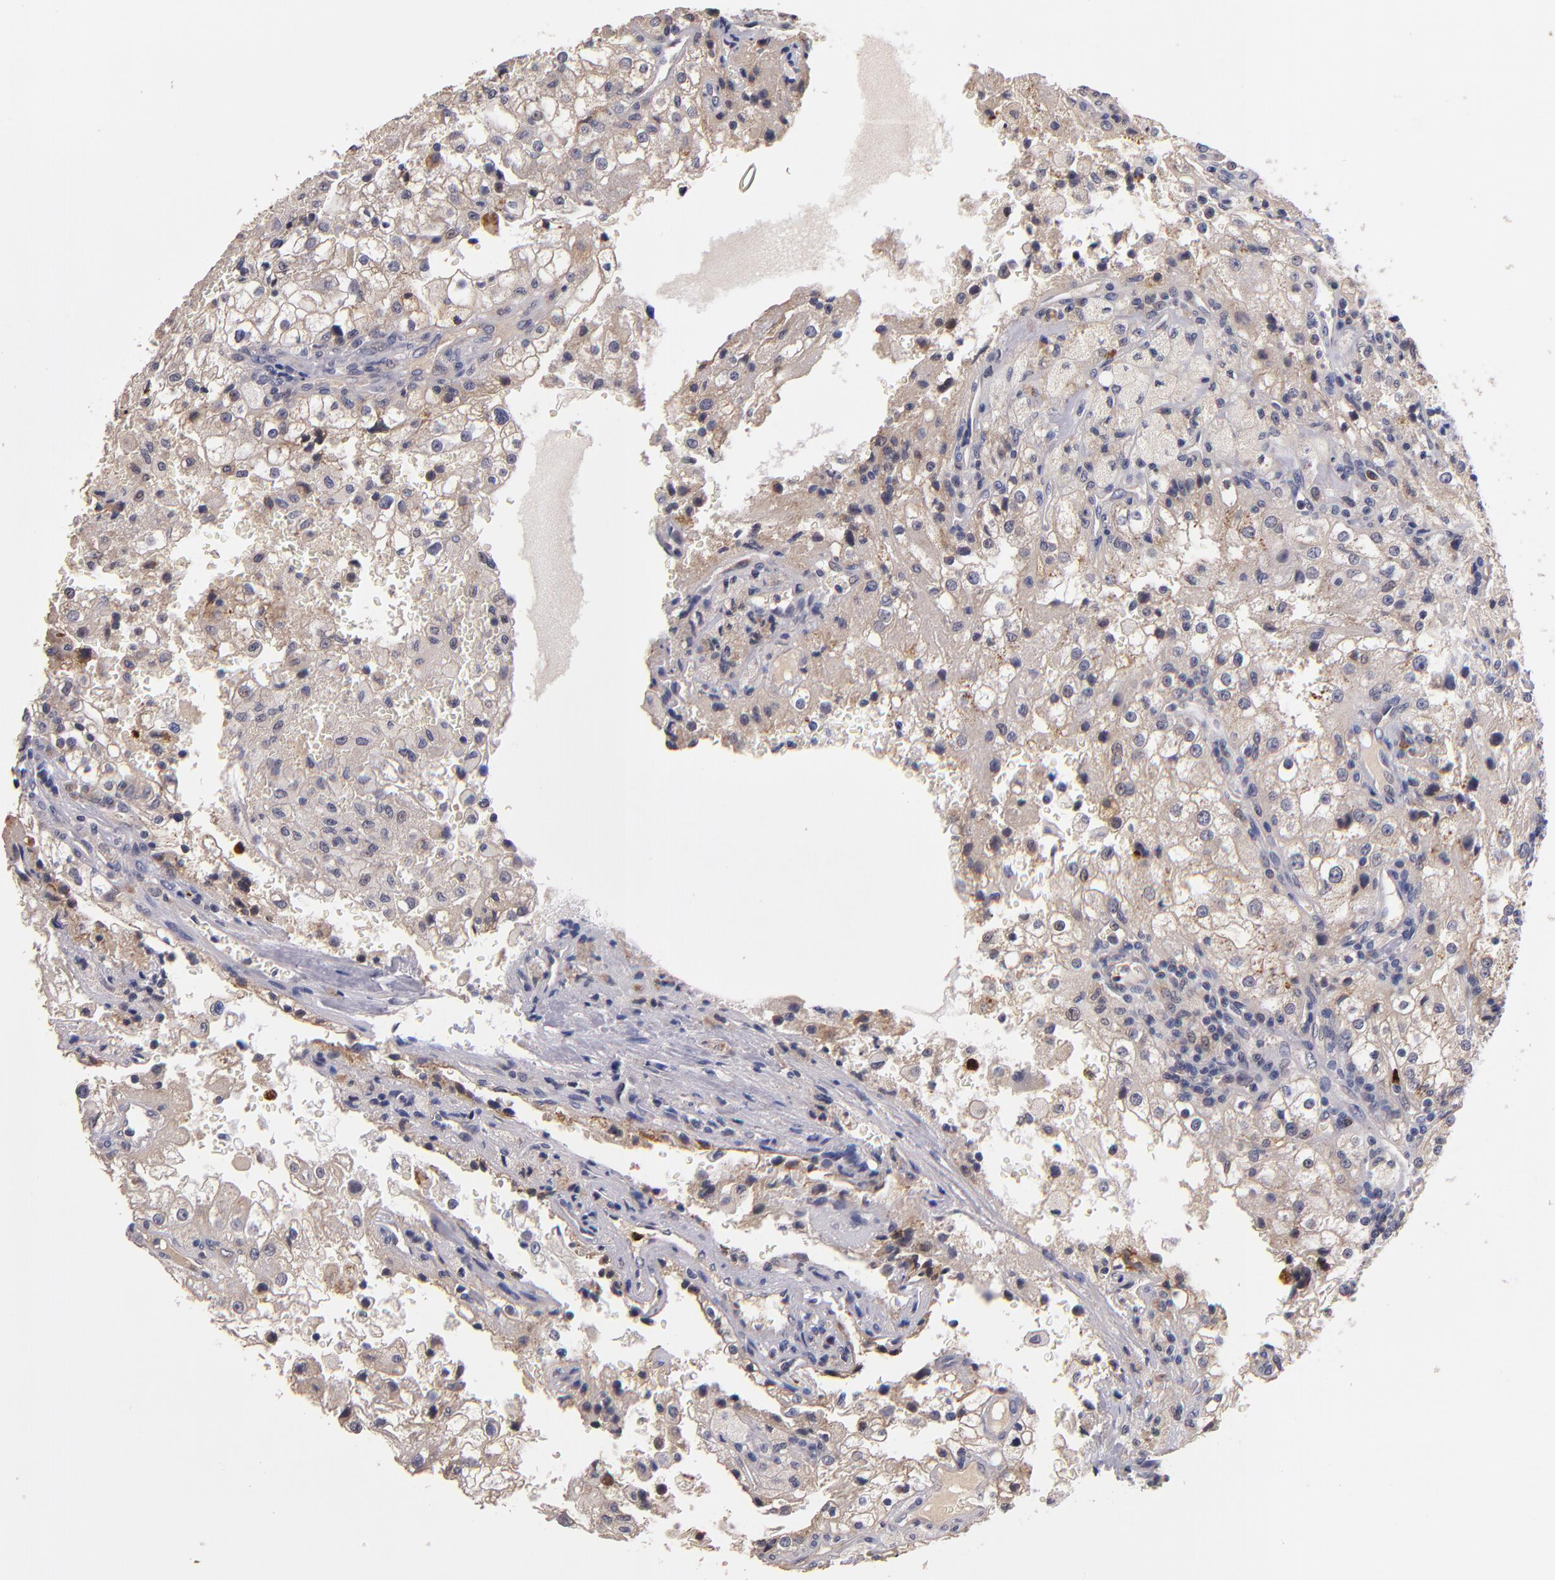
{"staining": {"intensity": "weak", "quantity": "25%-75%", "location": "cytoplasmic/membranous"}, "tissue": "renal cancer", "cell_type": "Tumor cells", "image_type": "cancer", "snomed": [{"axis": "morphology", "description": "Adenocarcinoma, NOS"}, {"axis": "topography", "description": "Kidney"}], "caption": "Protein staining reveals weak cytoplasmic/membranous positivity in about 25%-75% of tumor cells in adenocarcinoma (renal).", "gene": "TTLL12", "patient": {"sex": "female", "age": 74}}